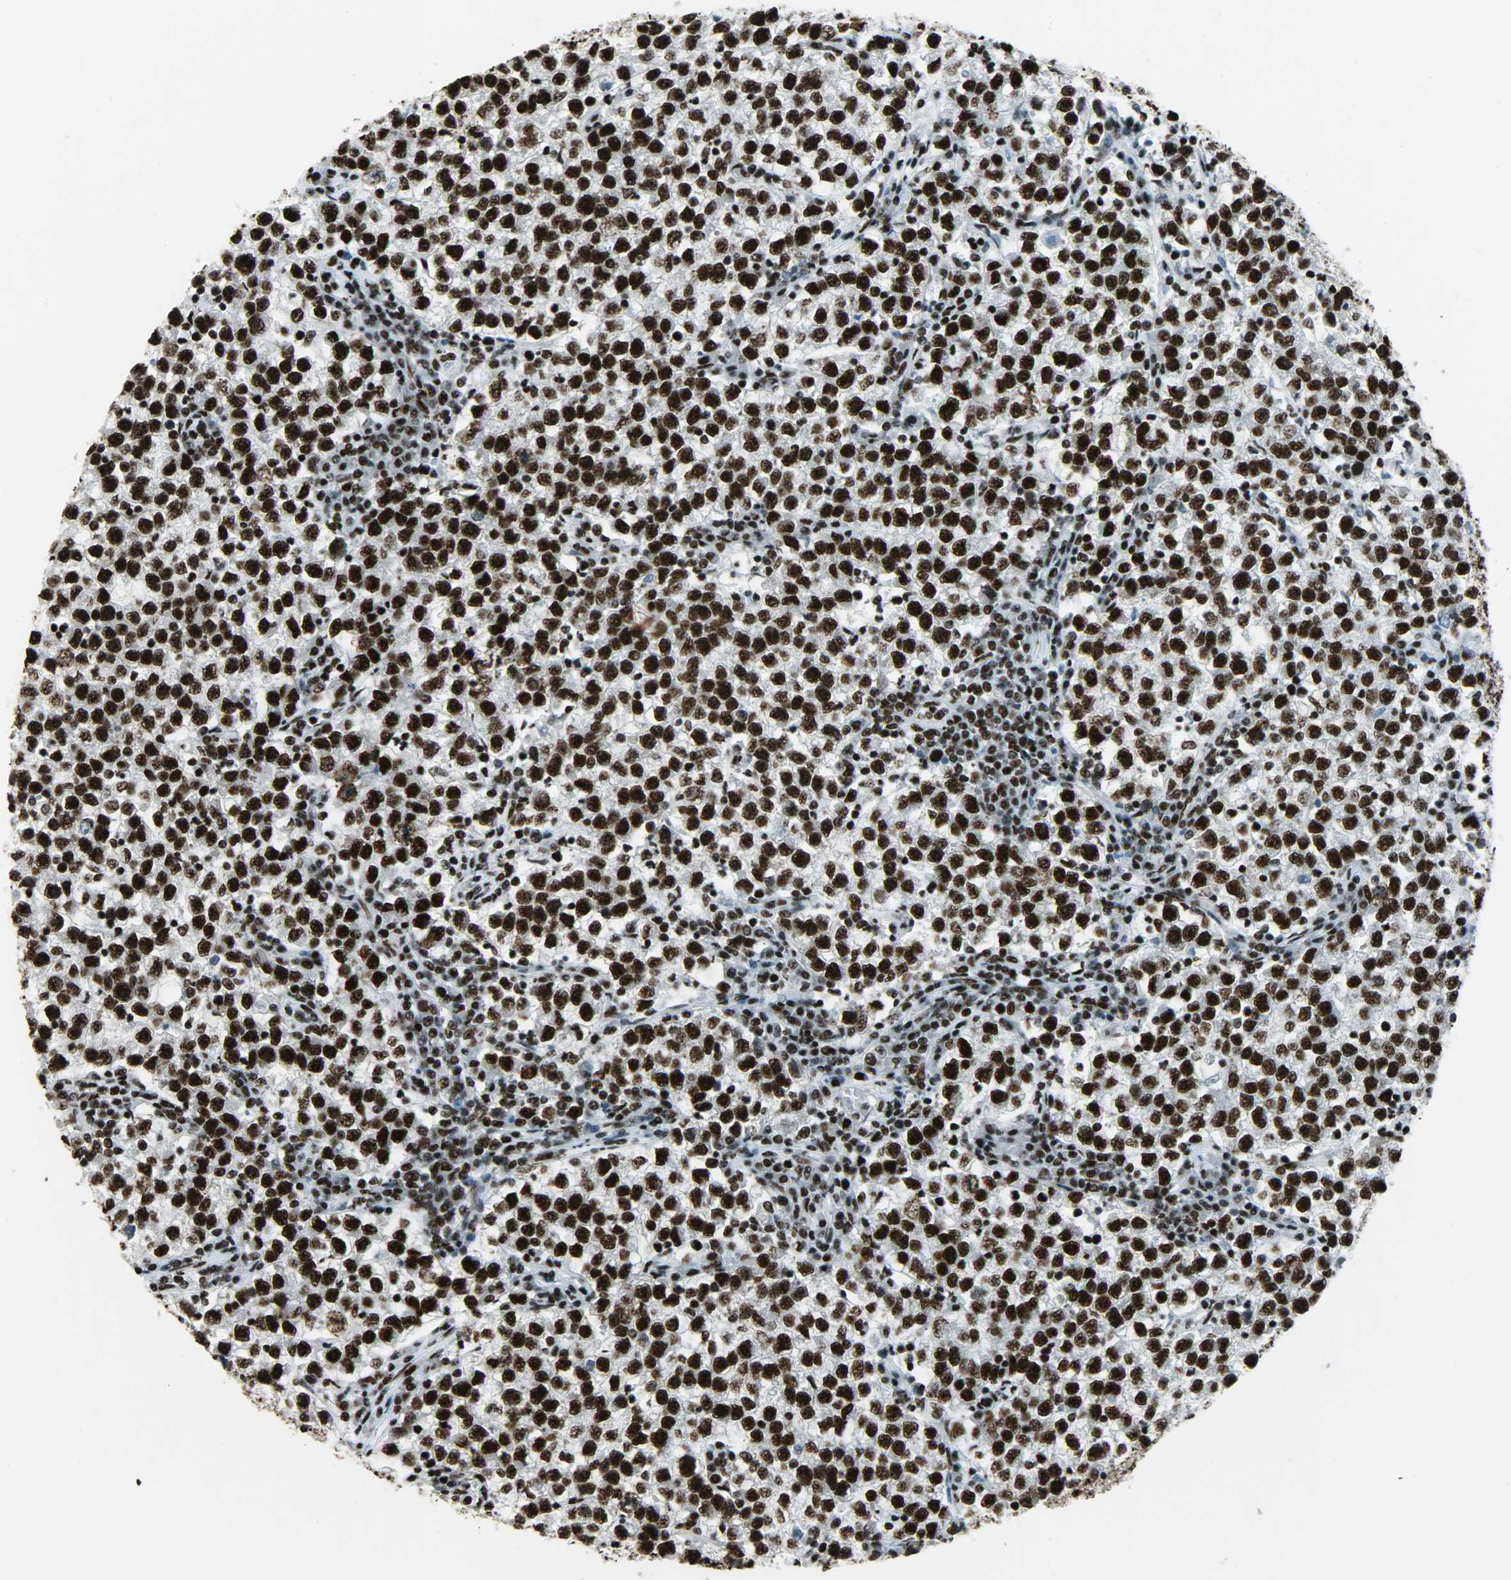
{"staining": {"intensity": "strong", "quantity": ">75%", "location": "nuclear"}, "tissue": "testis cancer", "cell_type": "Tumor cells", "image_type": "cancer", "snomed": [{"axis": "morphology", "description": "Seminoma, NOS"}, {"axis": "topography", "description": "Testis"}], "caption": "Testis cancer (seminoma) stained with a protein marker shows strong staining in tumor cells.", "gene": "SNRPA", "patient": {"sex": "male", "age": 22}}